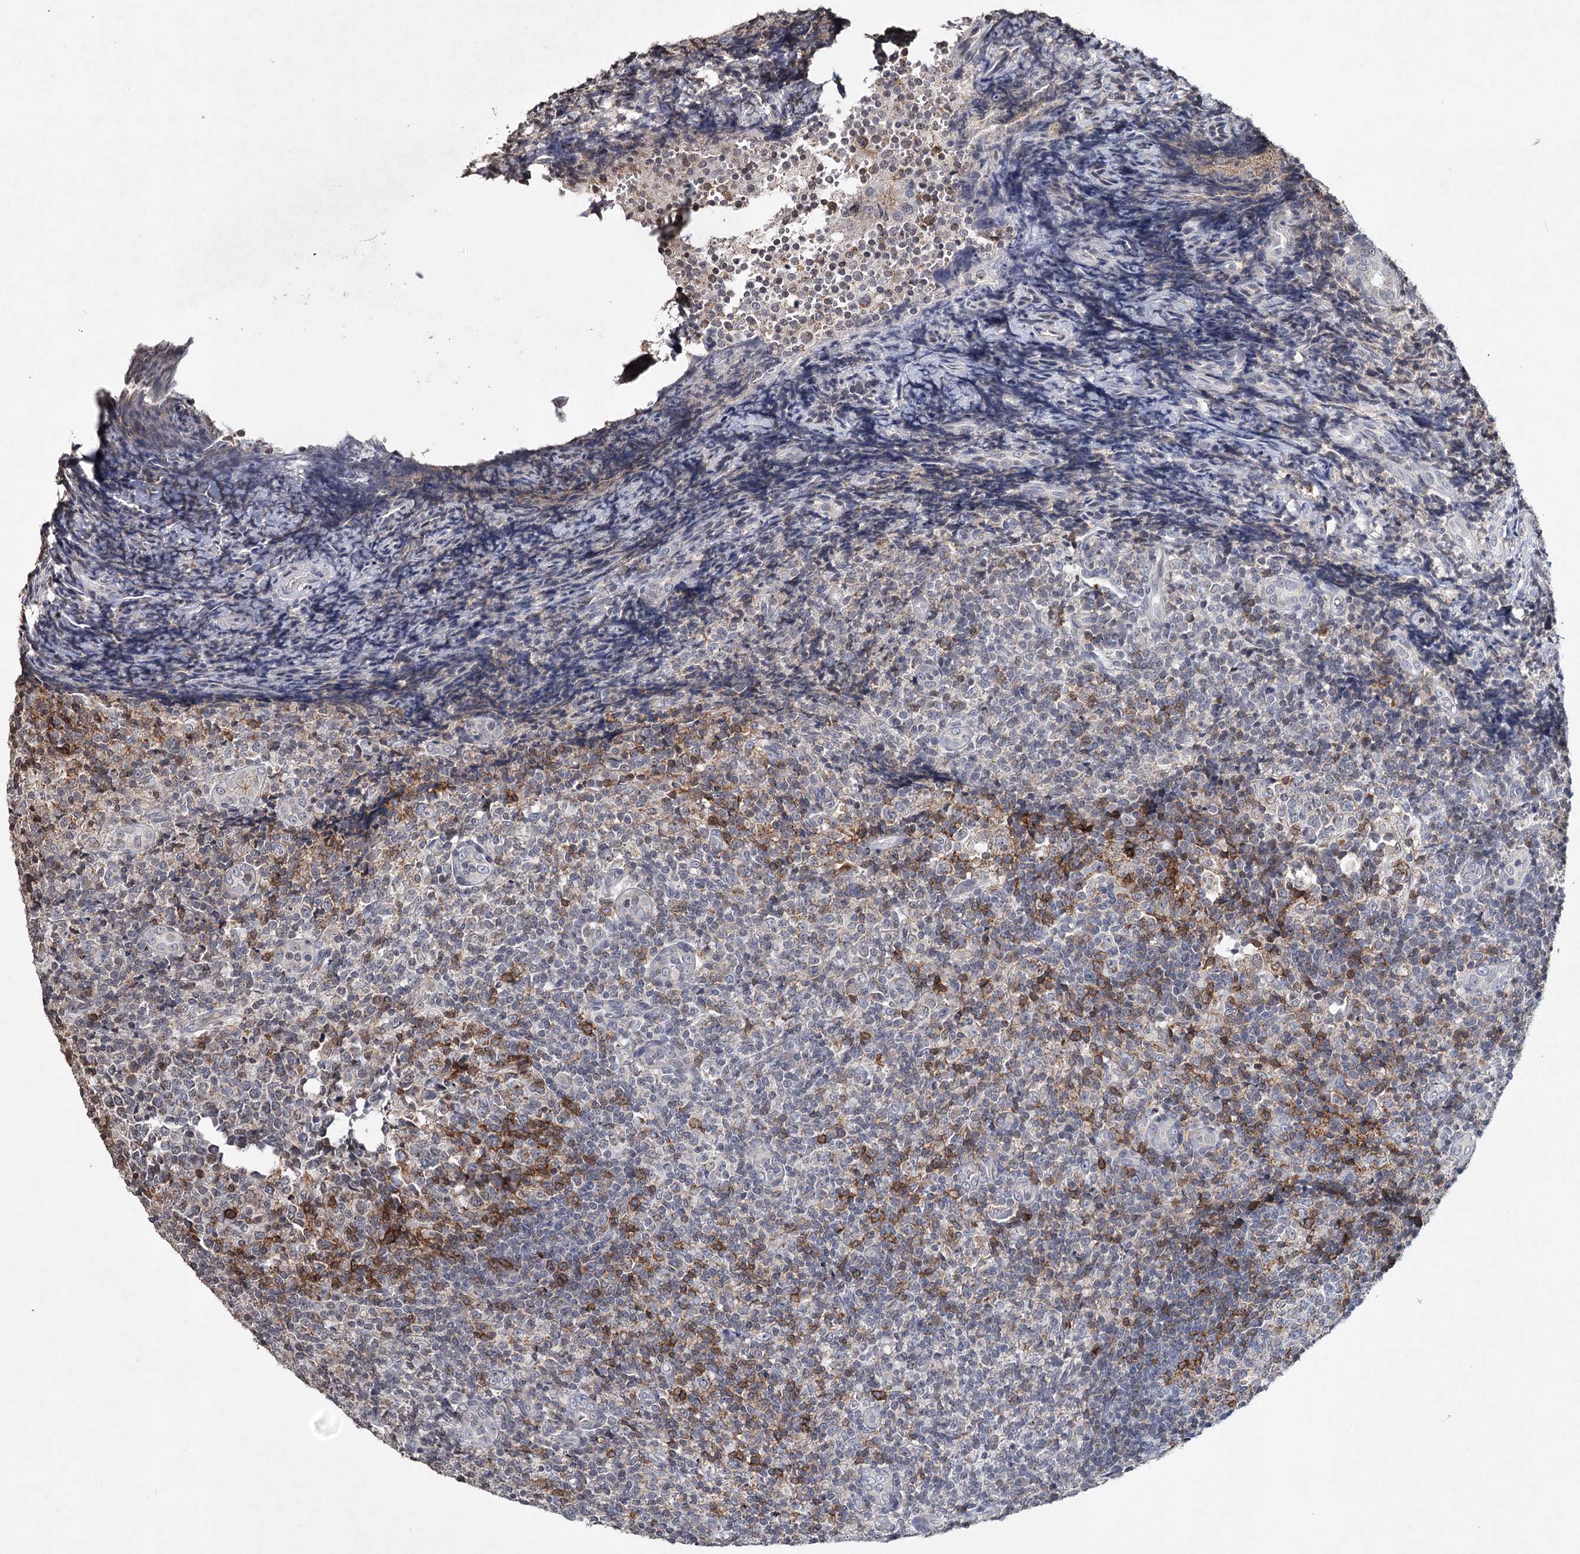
{"staining": {"intensity": "strong", "quantity": "<25%", "location": "cytoplasmic/membranous"}, "tissue": "tonsil", "cell_type": "Germinal center cells", "image_type": "normal", "snomed": [{"axis": "morphology", "description": "Normal tissue, NOS"}, {"axis": "topography", "description": "Tonsil"}], "caption": "Protein expression analysis of benign tonsil demonstrates strong cytoplasmic/membranous expression in approximately <25% of germinal center cells. (brown staining indicates protein expression, while blue staining denotes nuclei).", "gene": "ICOS", "patient": {"sex": "female", "age": 19}}